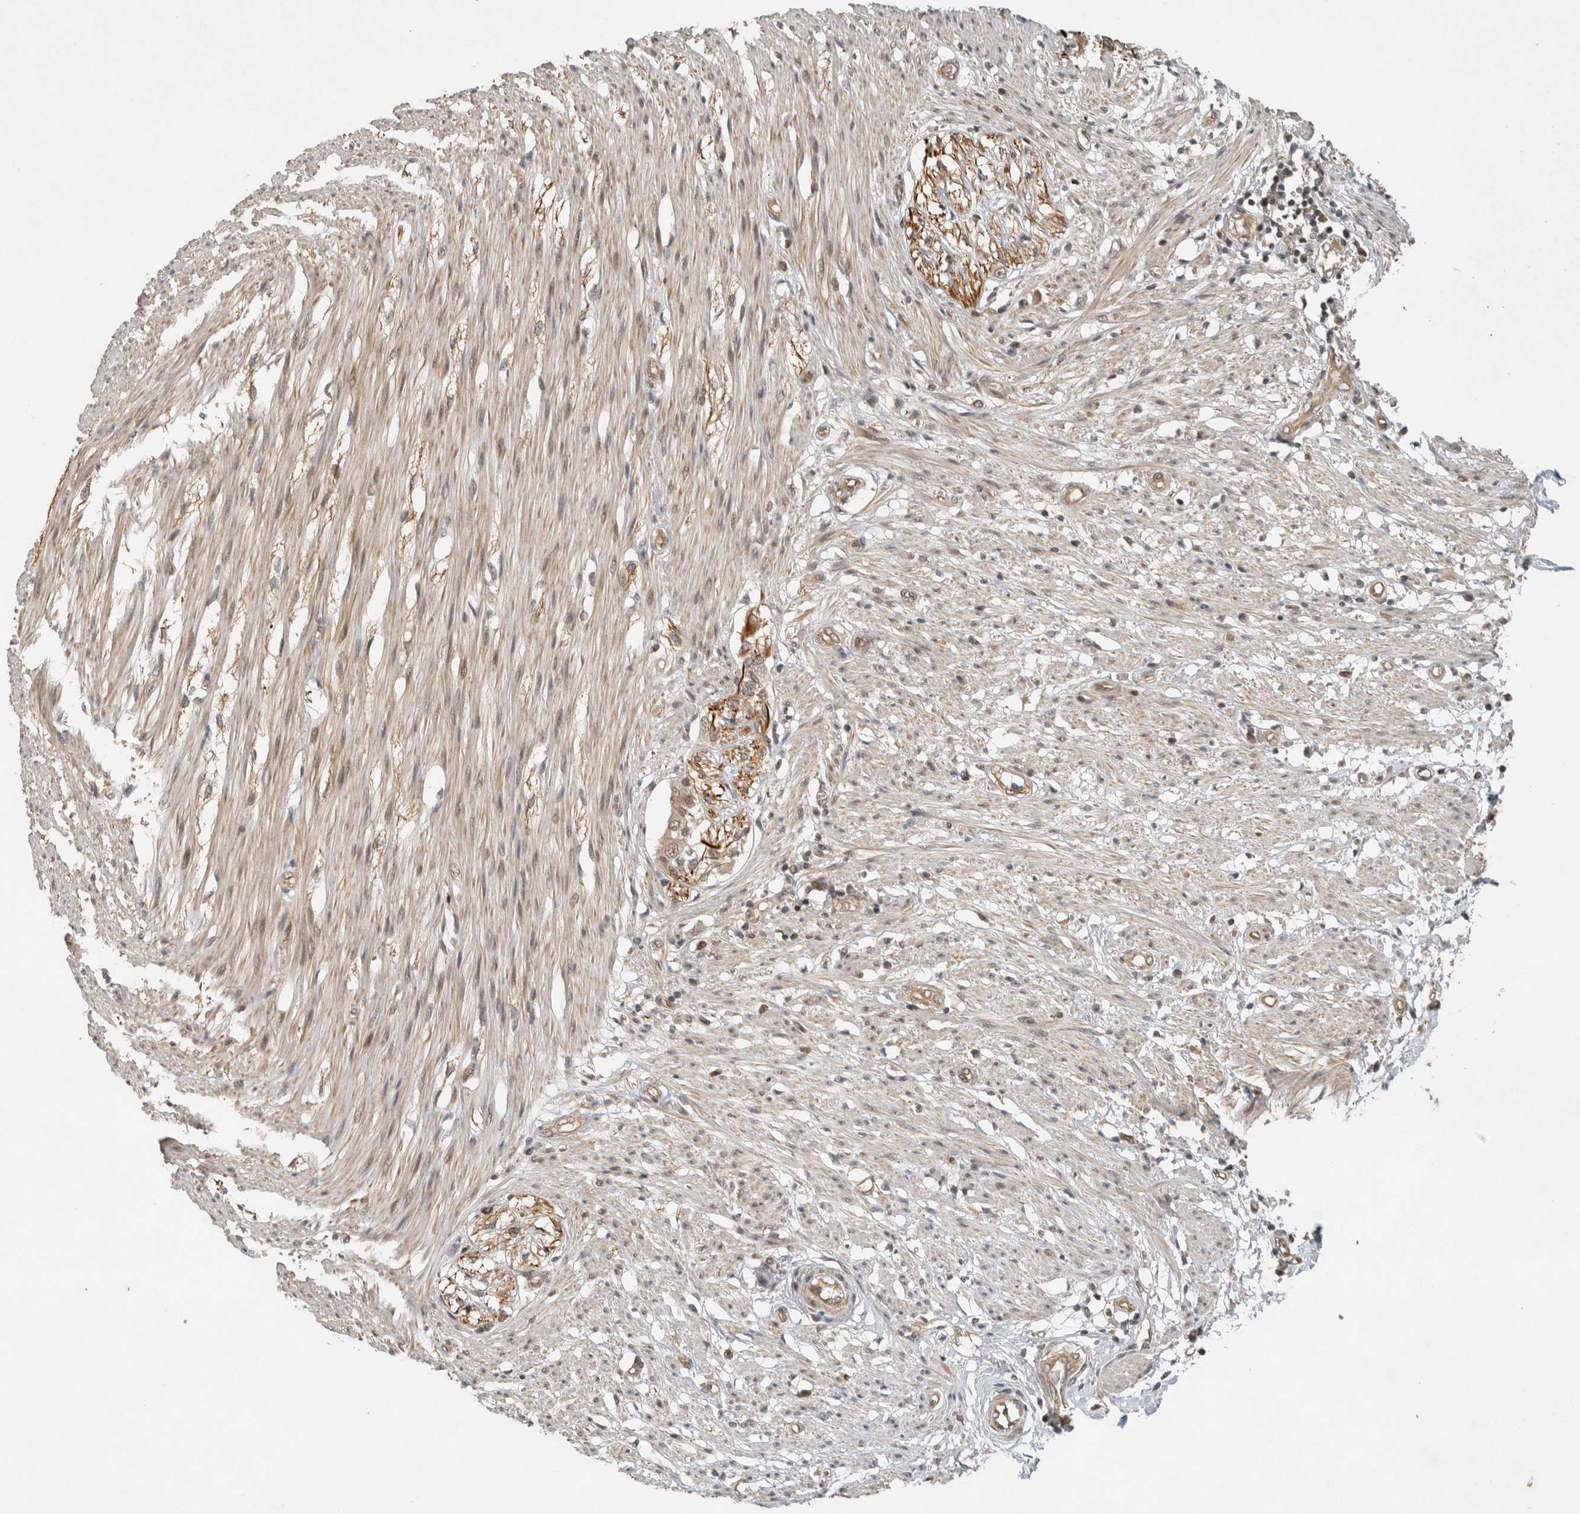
{"staining": {"intensity": "moderate", "quantity": ">75%", "location": "cytoplasmic/membranous"}, "tissue": "smooth muscle", "cell_type": "Smooth muscle cells", "image_type": "normal", "snomed": [{"axis": "morphology", "description": "Normal tissue, NOS"}, {"axis": "morphology", "description": "Adenocarcinoma, NOS"}, {"axis": "topography", "description": "Smooth muscle"}, {"axis": "topography", "description": "Colon"}], "caption": "Immunohistochemistry micrograph of benign smooth muscle: human smooth muscle stained using immunohistochemistry (IHC) reveals medium levels of moderate protein expression localized specifically in the cytoplasmic/membranous of smooth muscle cells, appearing as a cytoplasmic/membranous brown color.", "gene": "CAAP1", "patient": {"sex": "male", "age": 14}}